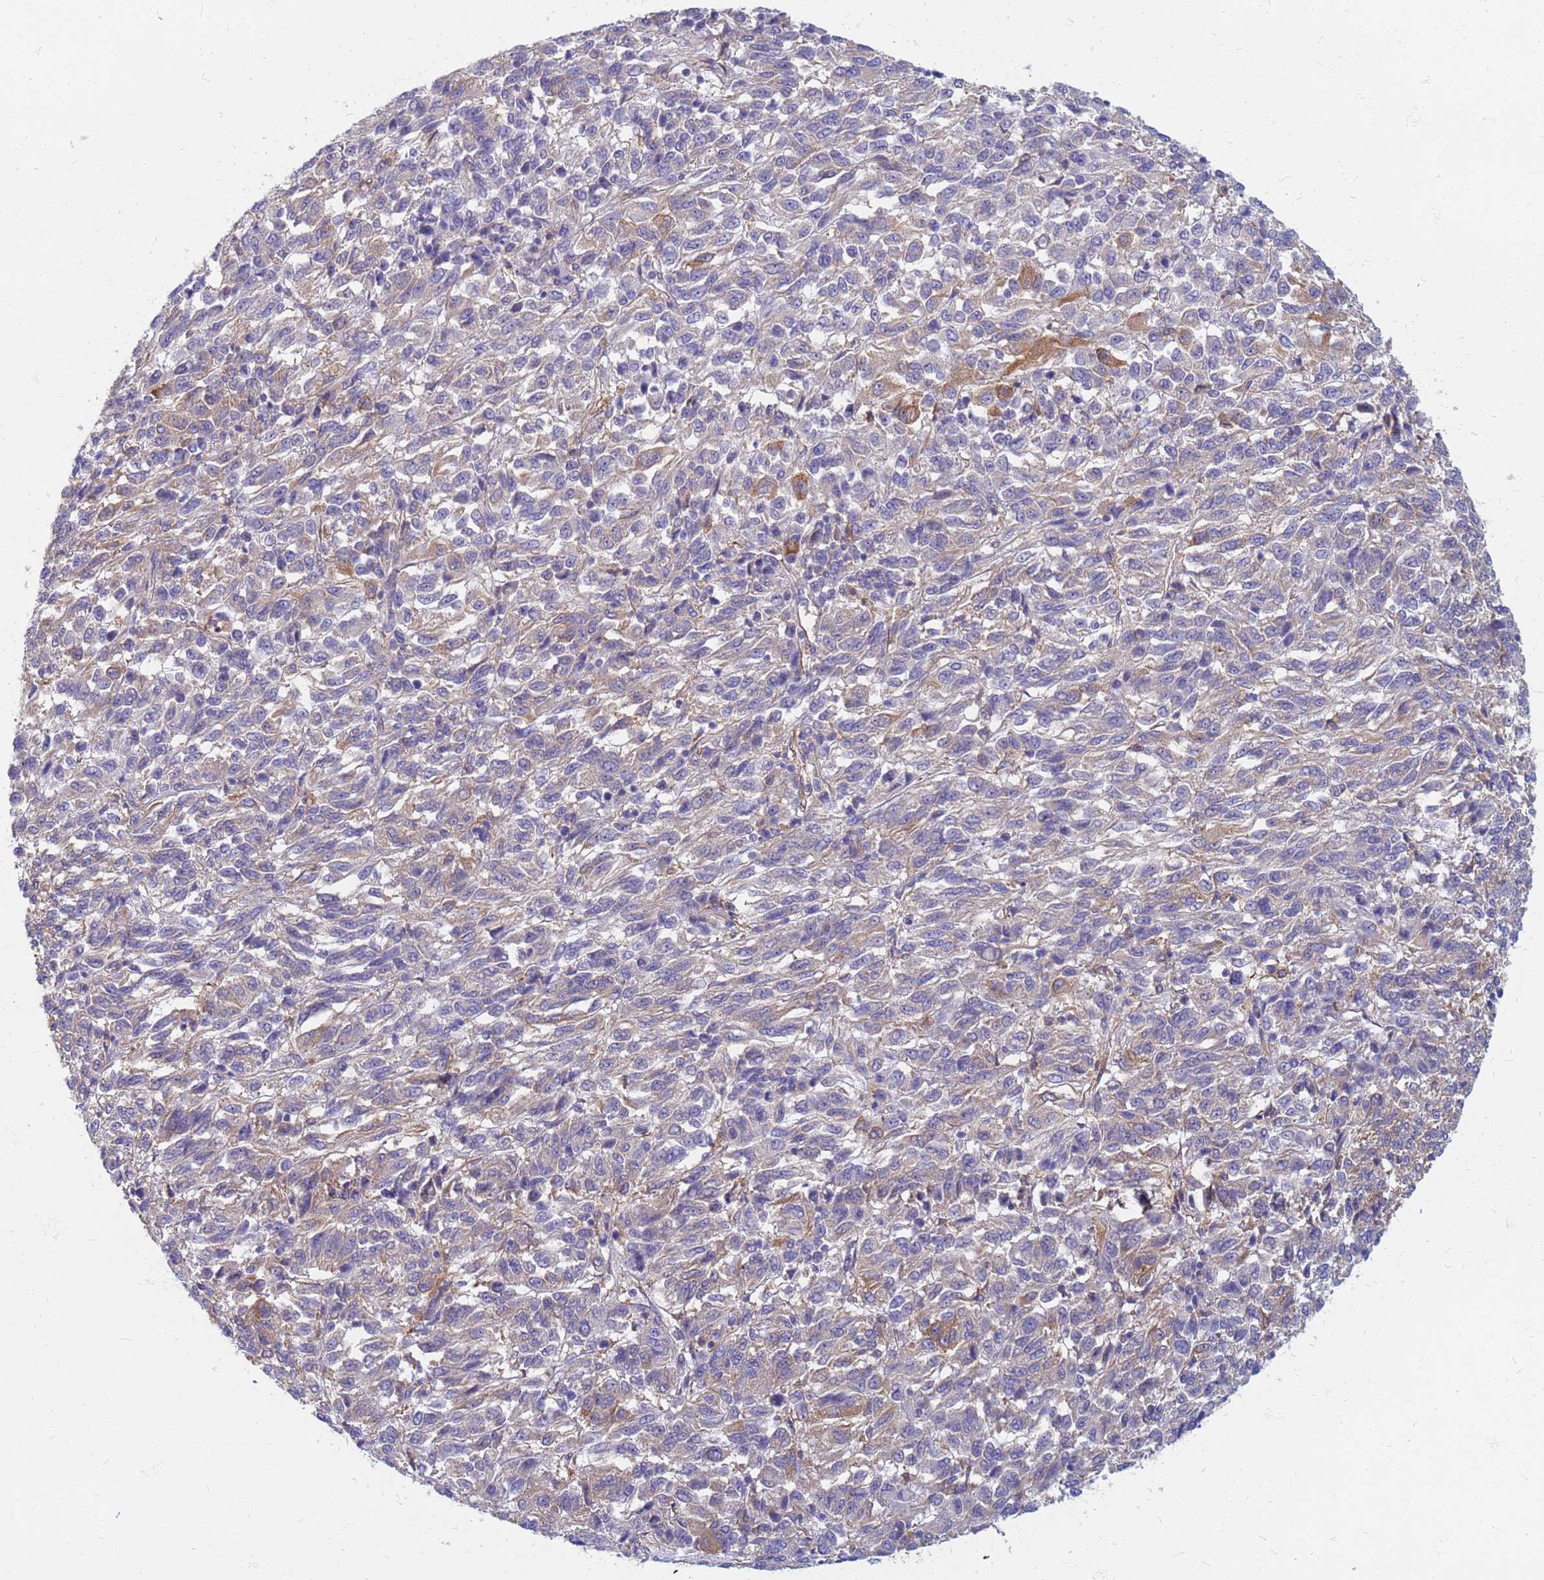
{"staining": {"intensity": "weak", "quantity": "<25%", "location": "cytoplasmic/membranous"}, "tissue": "melanoma", "cell_type": "Tumor cells", "image_type": "cancer", "snomed": [{"axis": "morphology", "description": "Malignant melanoma, Metastatic site"}, {"axis": "topography", "description": "Lung"}], "caption": "There is no significant positivity in tumor cells of malignant melanoma (metastatic site).", "gene": "EEA1", "patient": {"sex": "male", "age": 64}}